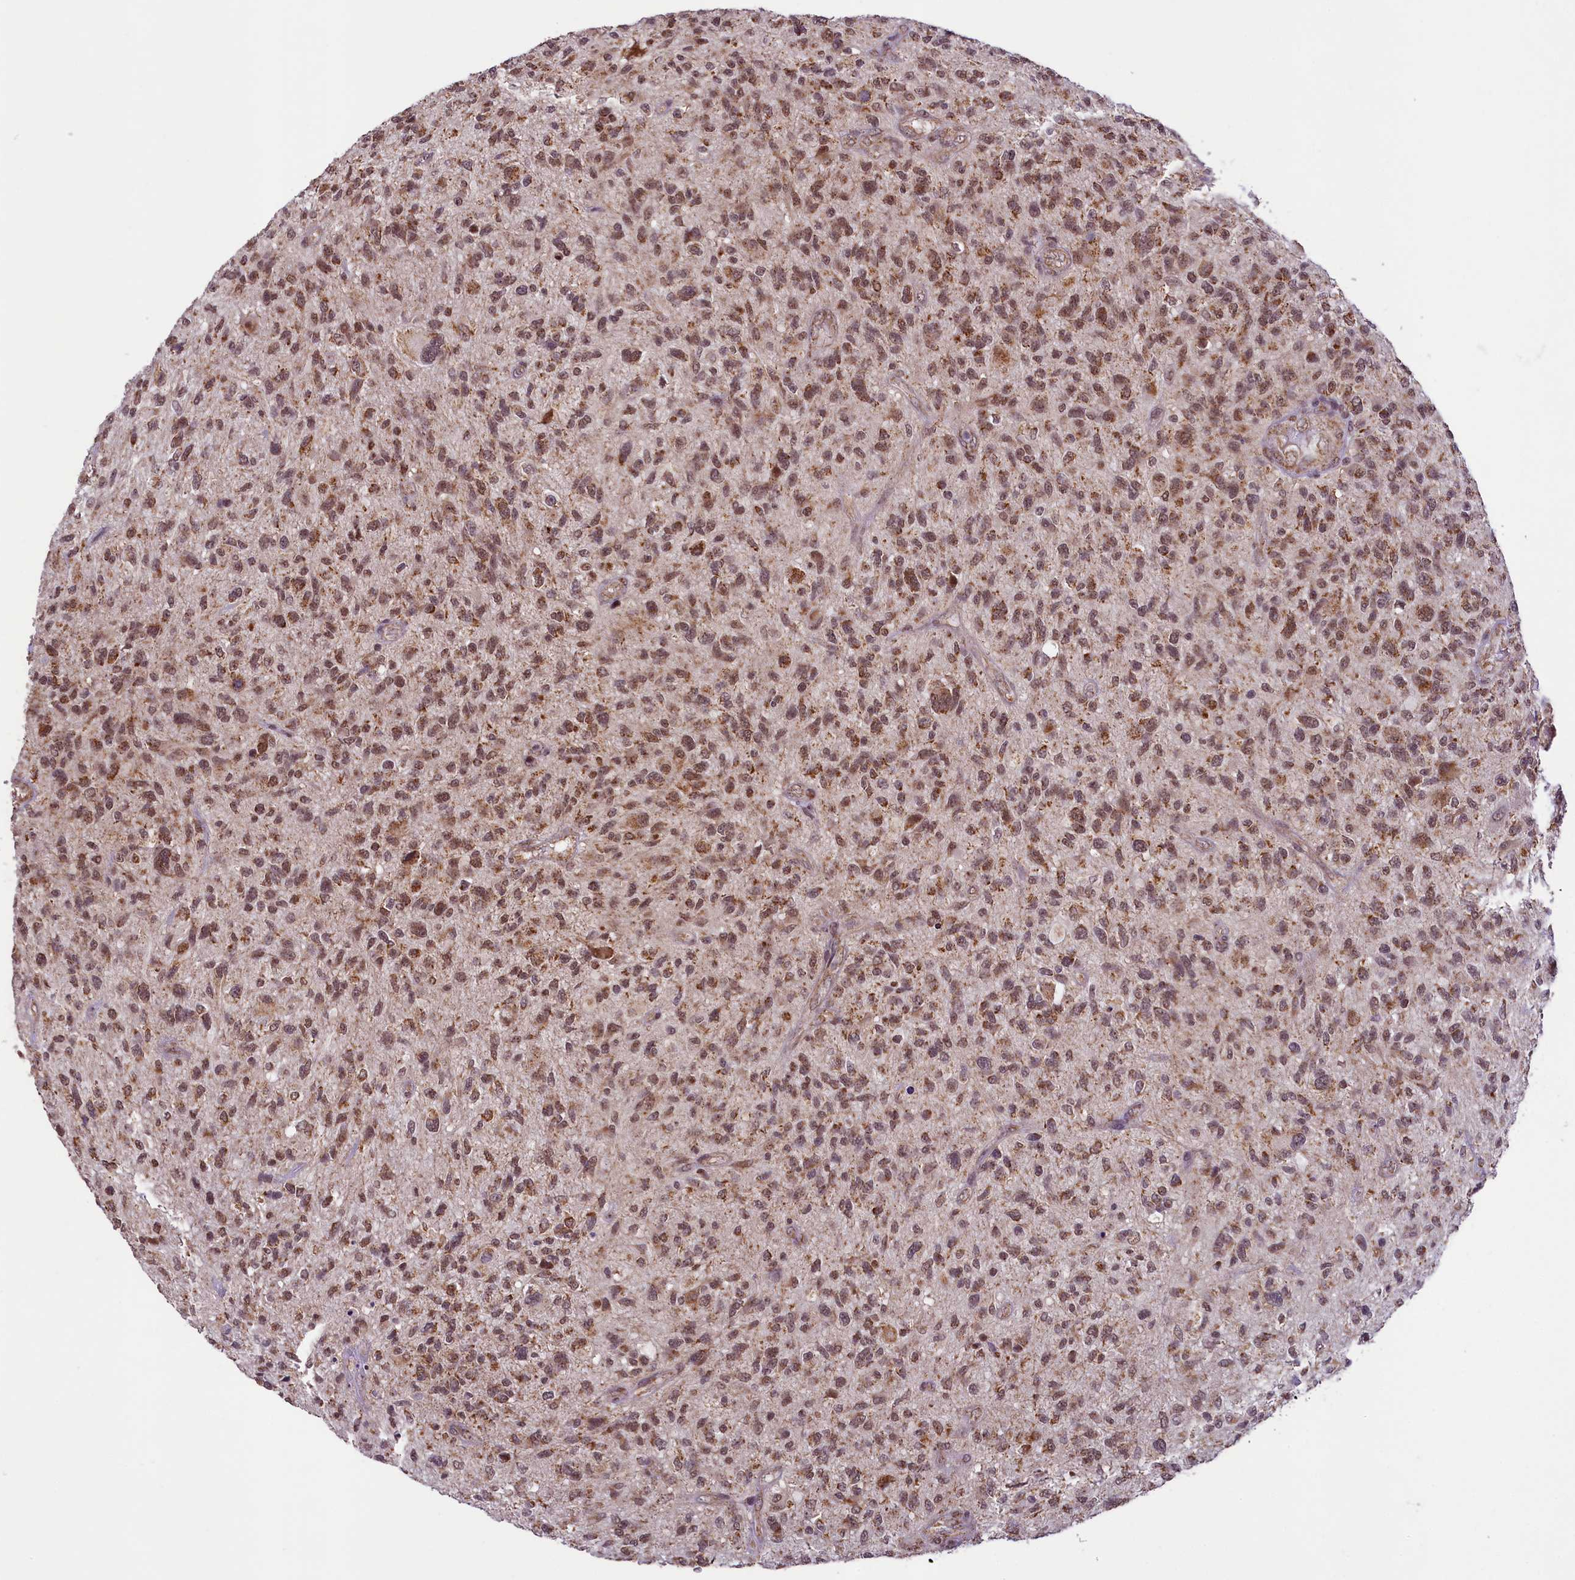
{"staining": {"intensity": "moderate", "quantity": ">75%", "location": "cytoplasmic/membranous,nuclear"}, "tissue": "glioma", "cell_type": "Tumor cells", "image_type": "cancer", "snomed": [{"axis": "morphology", "description": "Glioma, malignant, High grade"}, {"axis": "topography", "description": "Brain"}], "caption": "Brown immunohistochemical staining in glioma reveals moderate cytoplasmic/membranous and nuclear positivity in approximately >75% of tumor cells. (Brightfield microscopy of DAB IHC at high magnification).", "gene": "PAF1", "patient": {"sex": "male", "age": 47}}